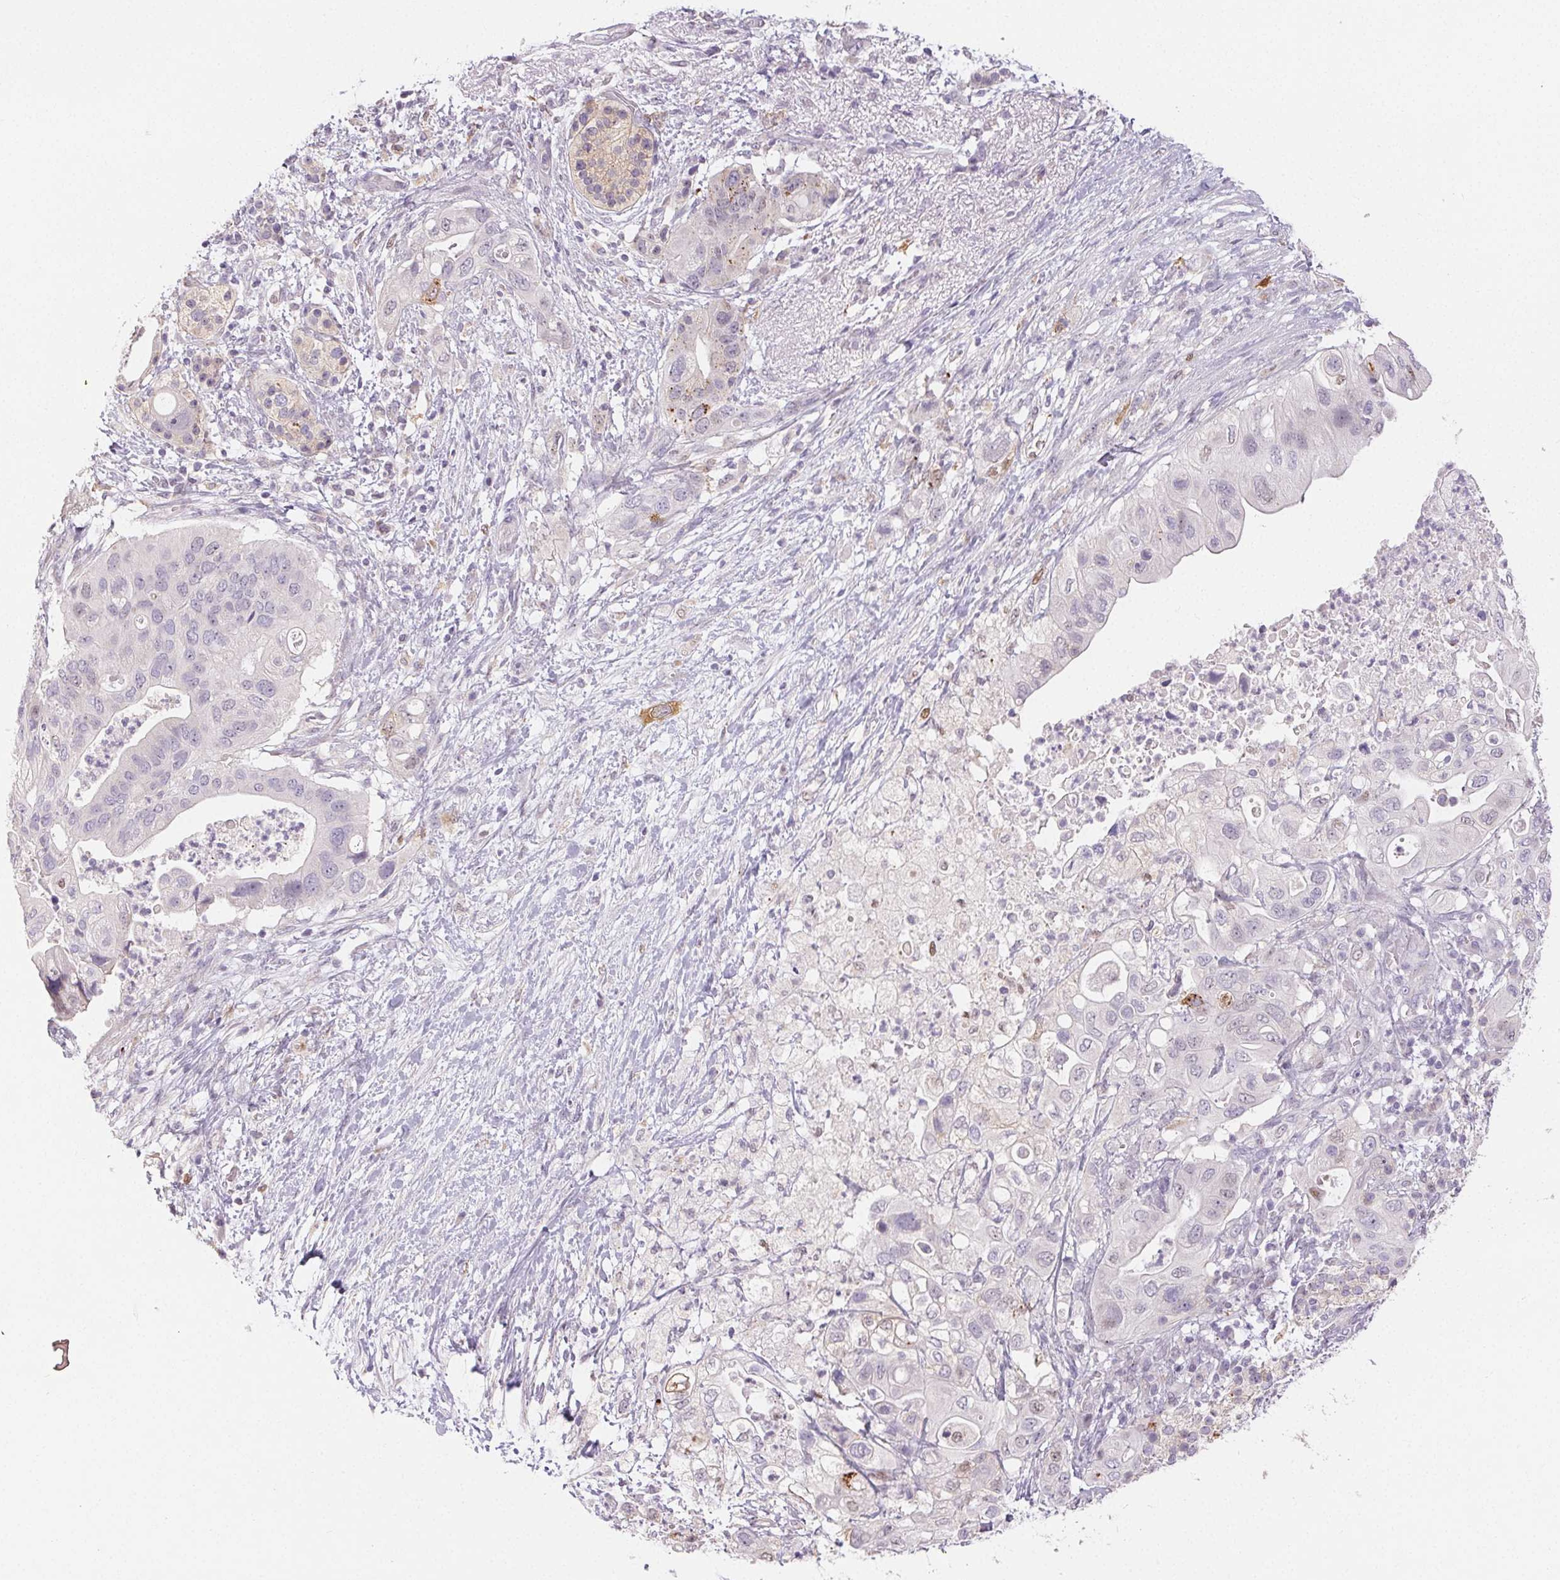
{"staining": {"intensity": "negative", "quantity": "none", "location": "none"}, "tissue": "pancreatic cancer", "cell_type": "Tumor cells", "image_type": "cancer", "snomed": [{"axis": "morphology", "description": "Adenocarcinoma, NOS"}, {"axis": "topography", "description": "Pancreas"}], "caption": "Immunohistochemical staining of human adenocarcinoma (pancreatic) exhibits no significant staining in tumor cells.", "gene": "RPGRIP1", "patient": {"sex": "female", "age": 72}}